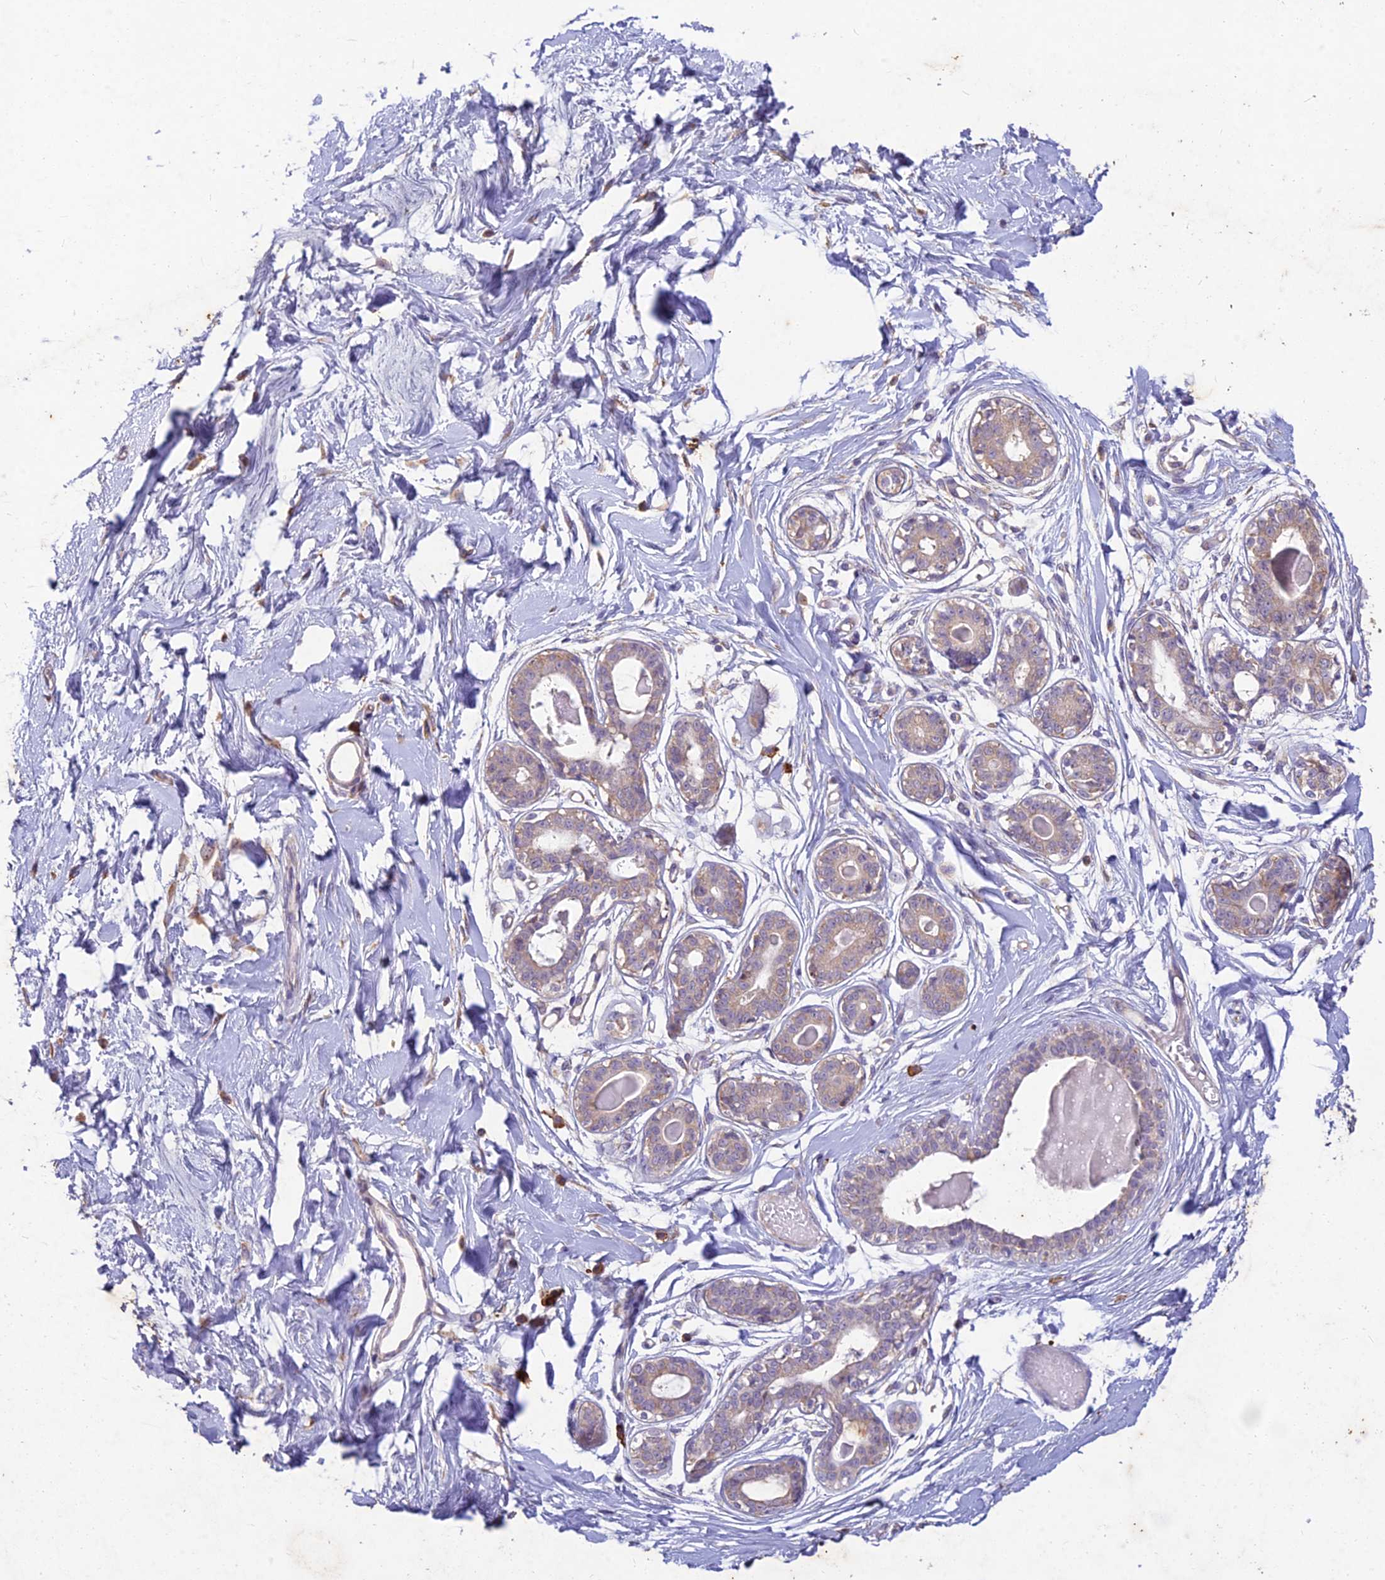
{"staining": {"intensity": "negative", "quantity": "none", "location": "none"}, "tissue": "breast", "cell_type": "Adipocytes", "image_type": "normal", "snomed": [{"axis": "morphology", "description": "Normal tissue, NOS"}, {"axis": "topography", "description": "Breast"}], "caption": "Histopathology image shows no protein staining in adipocytes of unremarkable breast.", "gene": "NXNL2", "patient": {"sex": "female", "age": 45}}